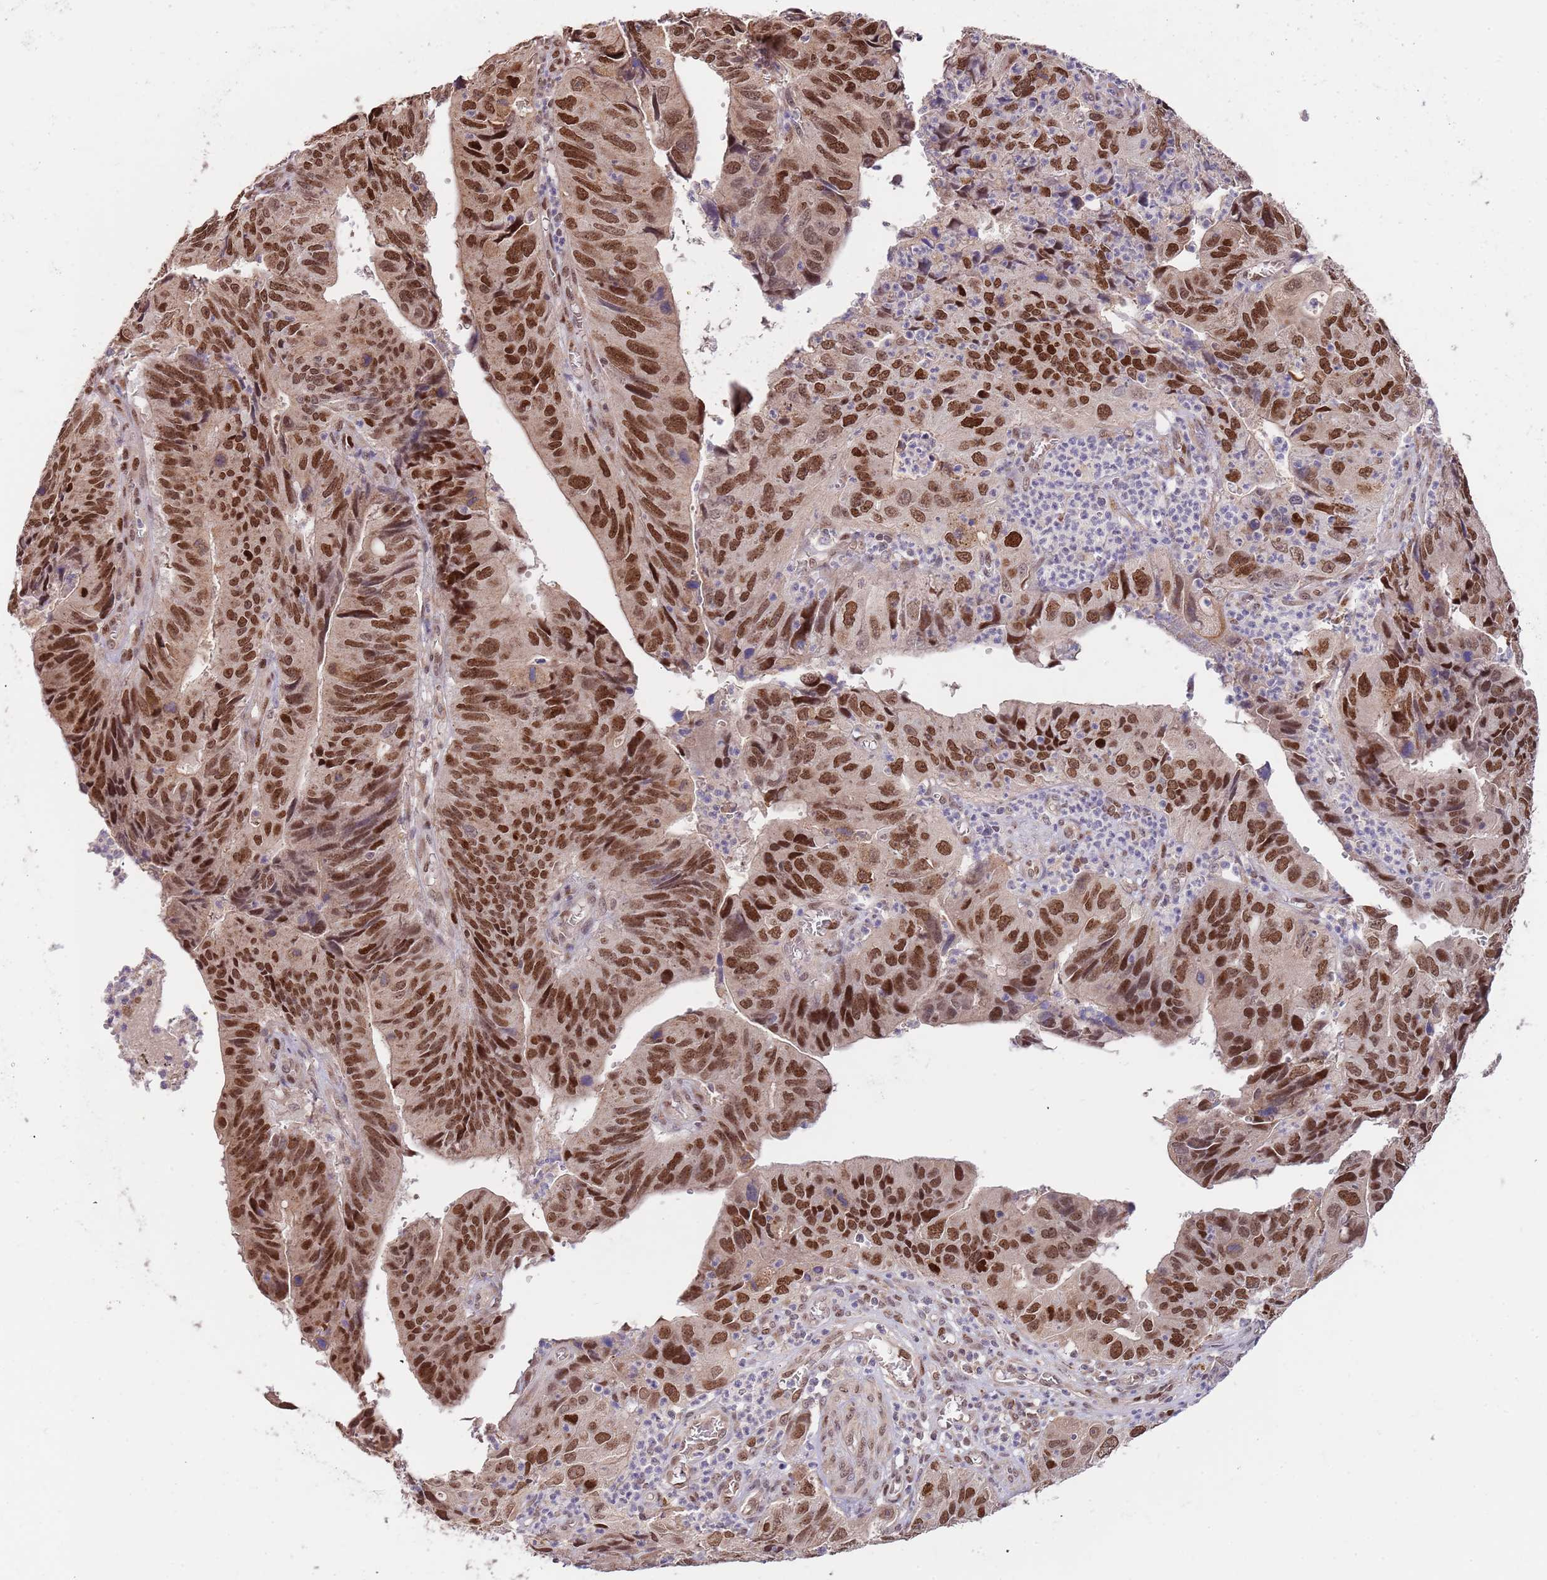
{"staining": {"intensity": "strong", "quantity": ">75%", "location": "nuclear"}, "tissue": "stomach cancer", "cell_type": "Tumor cells", "image_type": "cancer", "snomed": [{"axis": "morphology", "description": "Adenocarcinoma, NOS"}, {"axis": "topography", "description": "Stomach"}], "caption": "Immunohistochemistry micrograph of neoplastic tissue: human stomach cancer stained using immunohistochemistry exhibits high levels of strong protein expression localized specifically in the nuclear of tumor cells, appearing as a nuclear brown color.", "gene": "RIF1", "patient": {"sex": "male", "age": 59}}